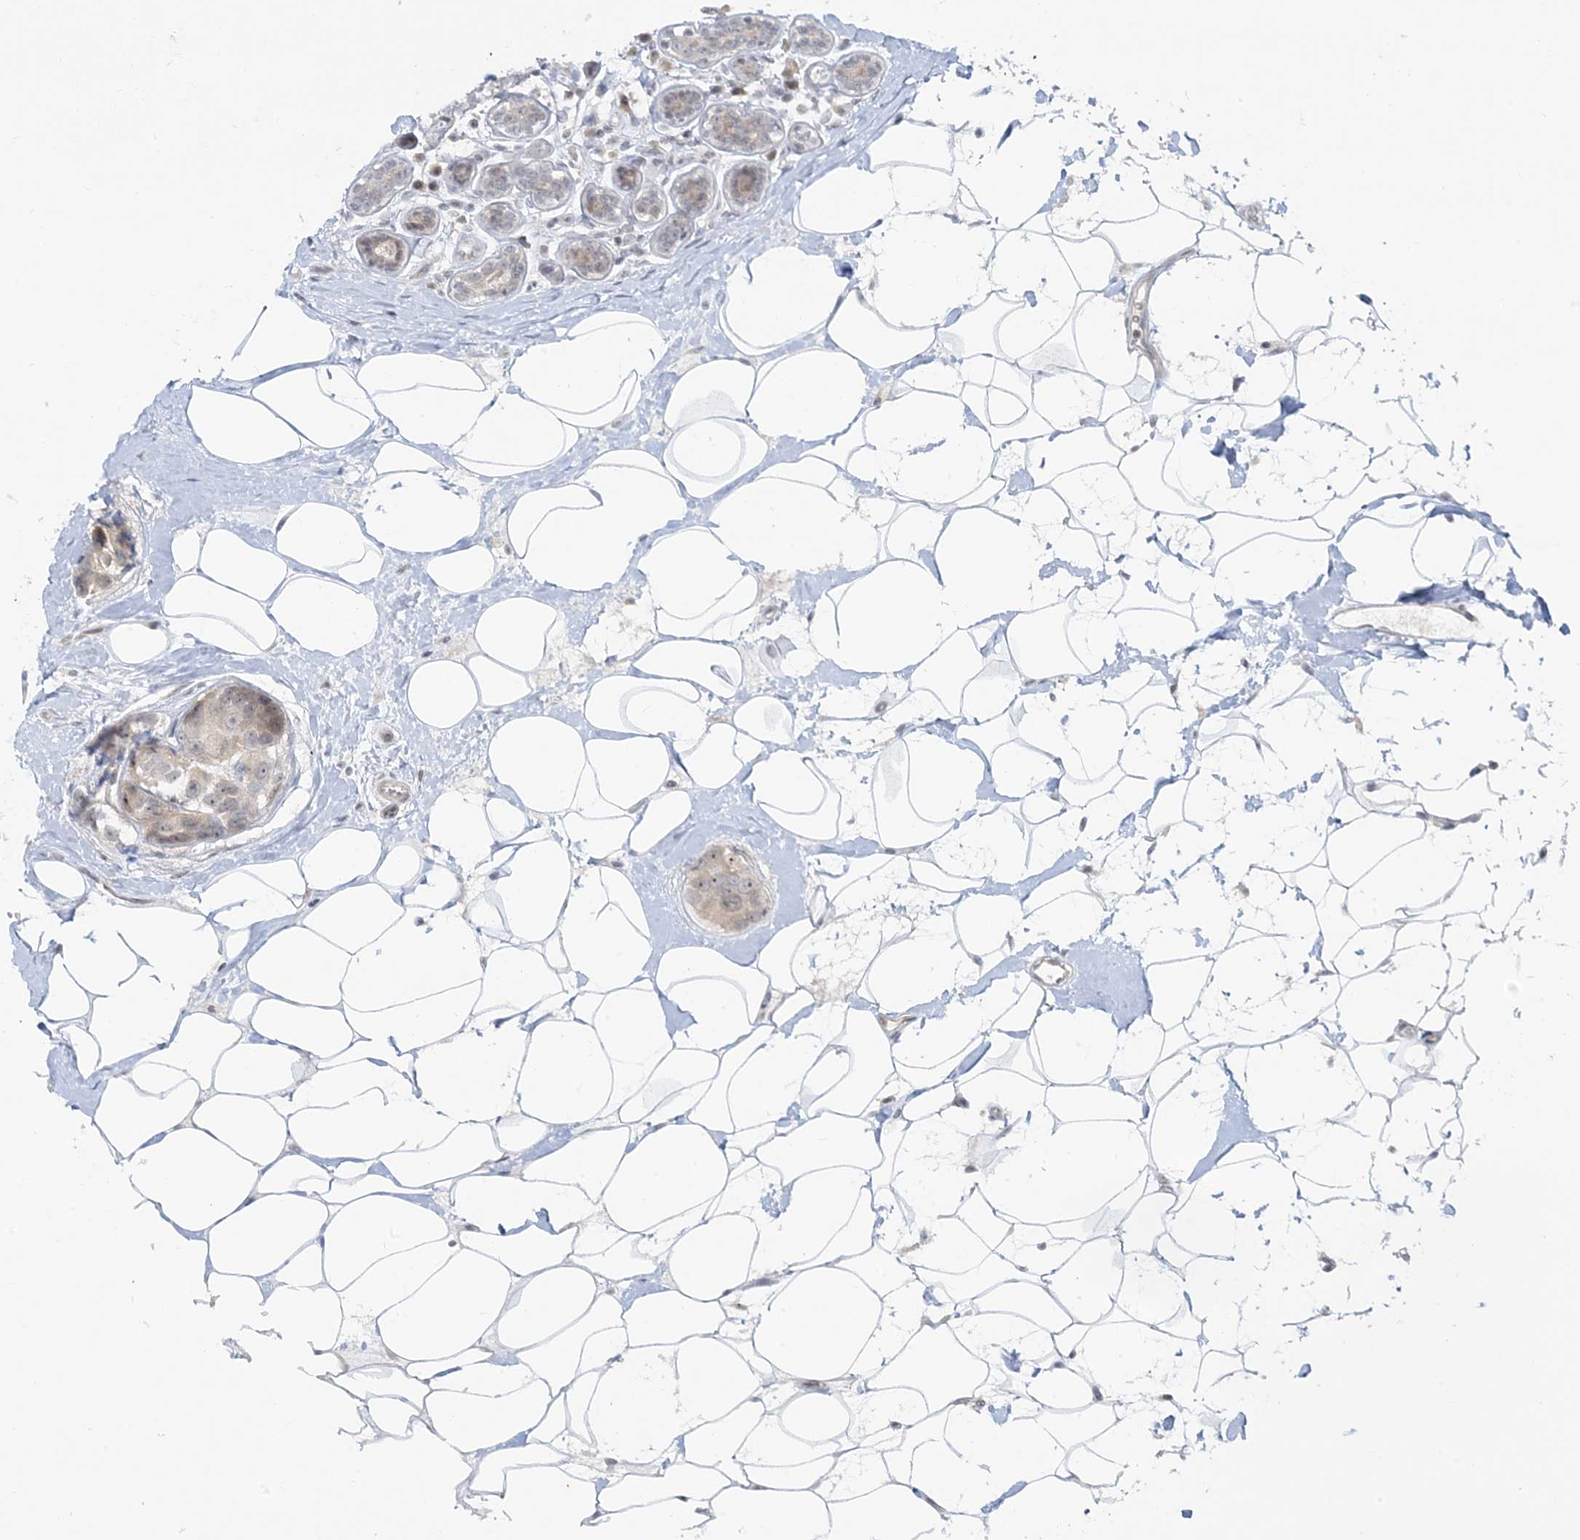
{"staining": {"intensity": "weak", "quantity": "<25%", "location": "nuclear"}, "tissue": "breast cancer", "cell_type": "Tumor cells", "image_type": "cancer", "snomed": [{"axis": "morphology", "description": "Normal tissue, NOS"}, {"axis": "morphology", "description": "Duct carcinoma"}, {"axis": "topography", "description": "Breast"}], "caption": "This photomicrograph is of breast cancer (infiltrating ductal carcinoma) stained with IHC to label a protein in brown with the nuclei are counter-stained blue. There is no expression in tumor cells.", "gene": "LEXM", "patient": {"sex": "female", "age": 39}}